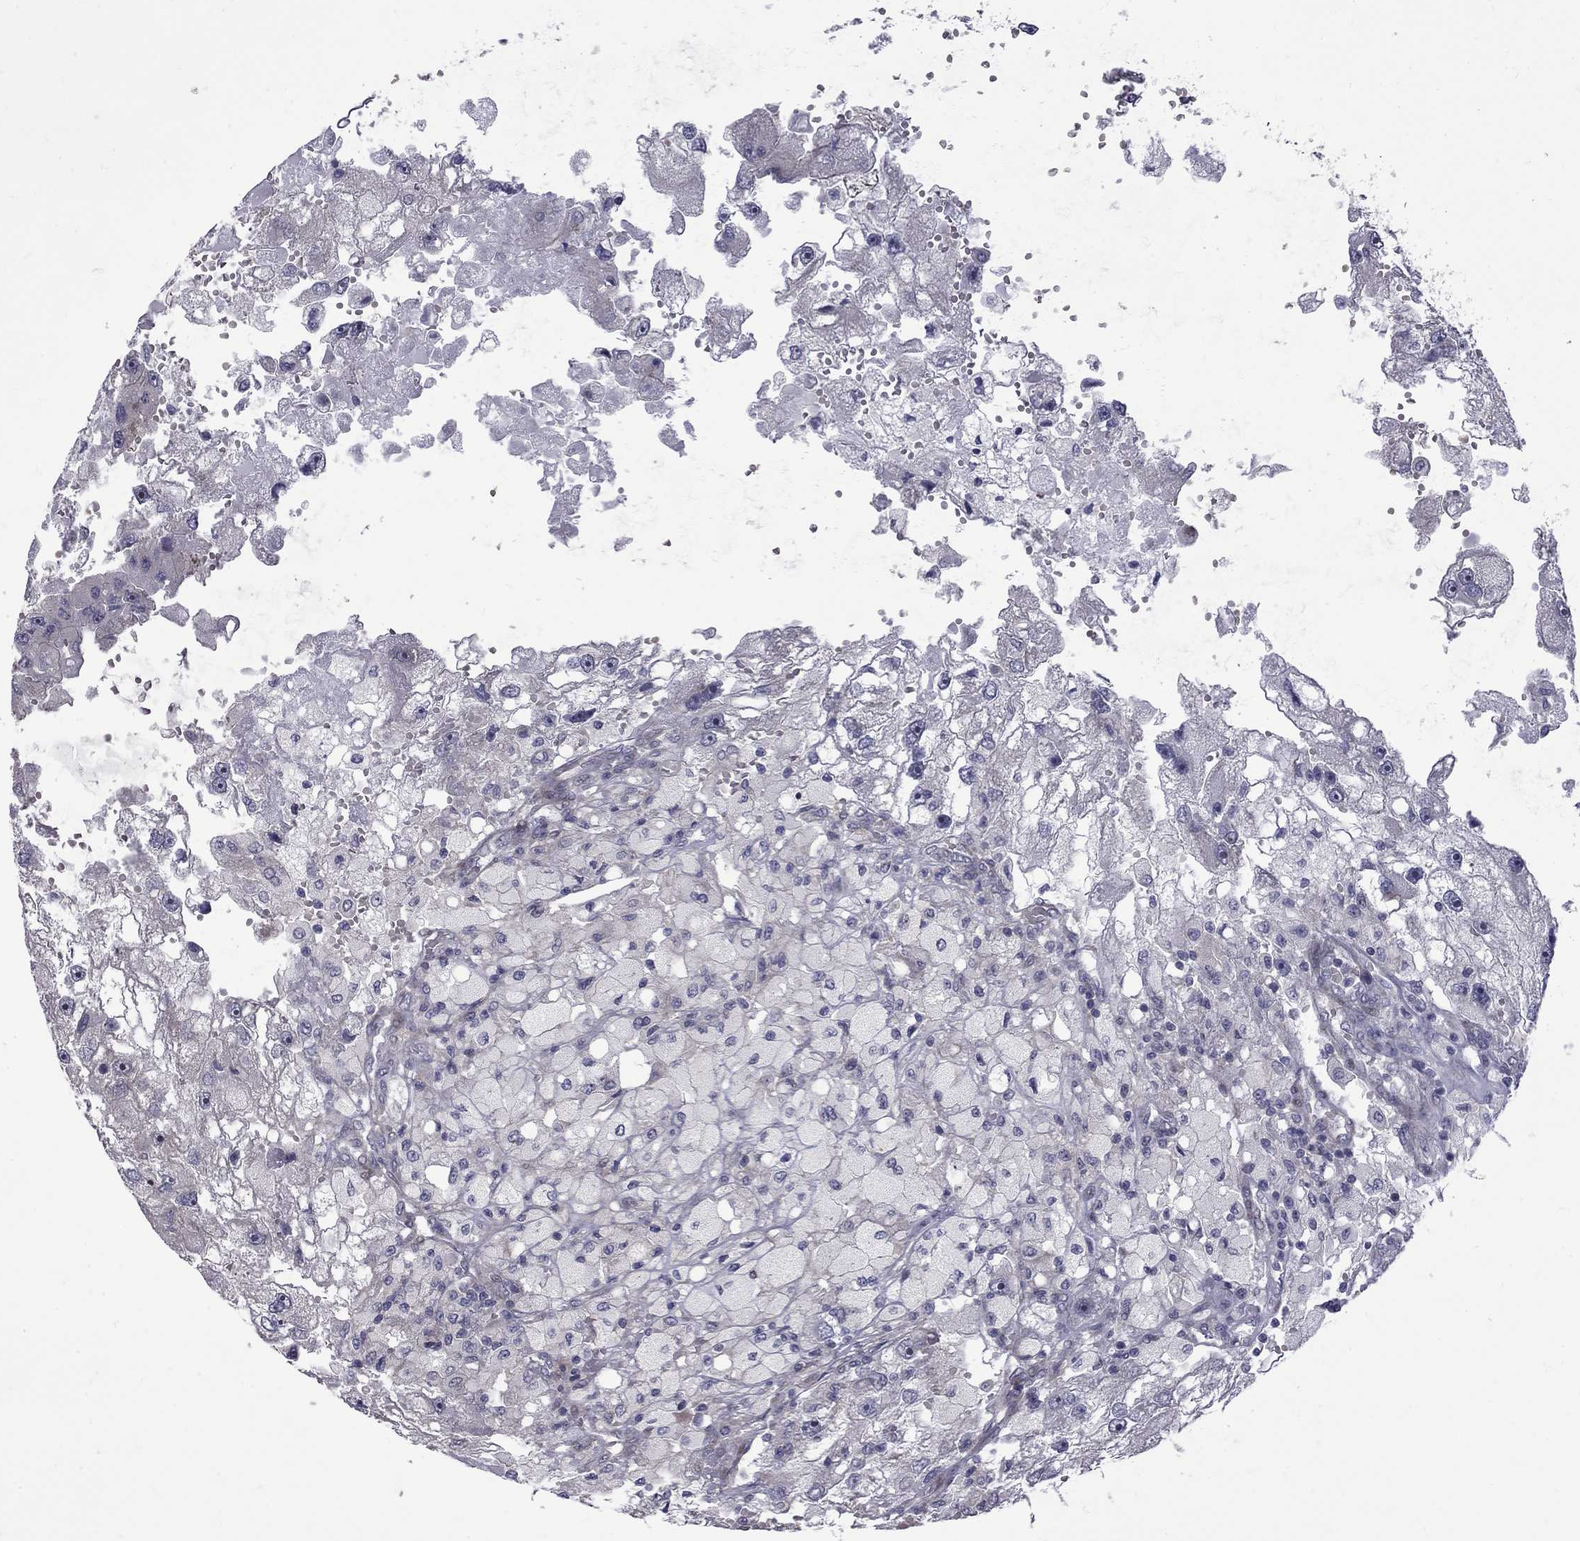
{"staining": {"intensity": "negative", "quantity": "none", "location": "none"}, "tissue": "renal cancer", "cell_type": "Tumor cells", "image_type": "cancer", "snomed": [{"axis": "morphology", "description": "Adenocarcinoma, NOS"}, {"axis": "topography", "description": "Kidney"}], "caption": "IHC of adenocarcinoma (renal) reveals no expression in tumor cells.", "gene": "NRARP", "patient": {"sex": "male", "age": 63}}